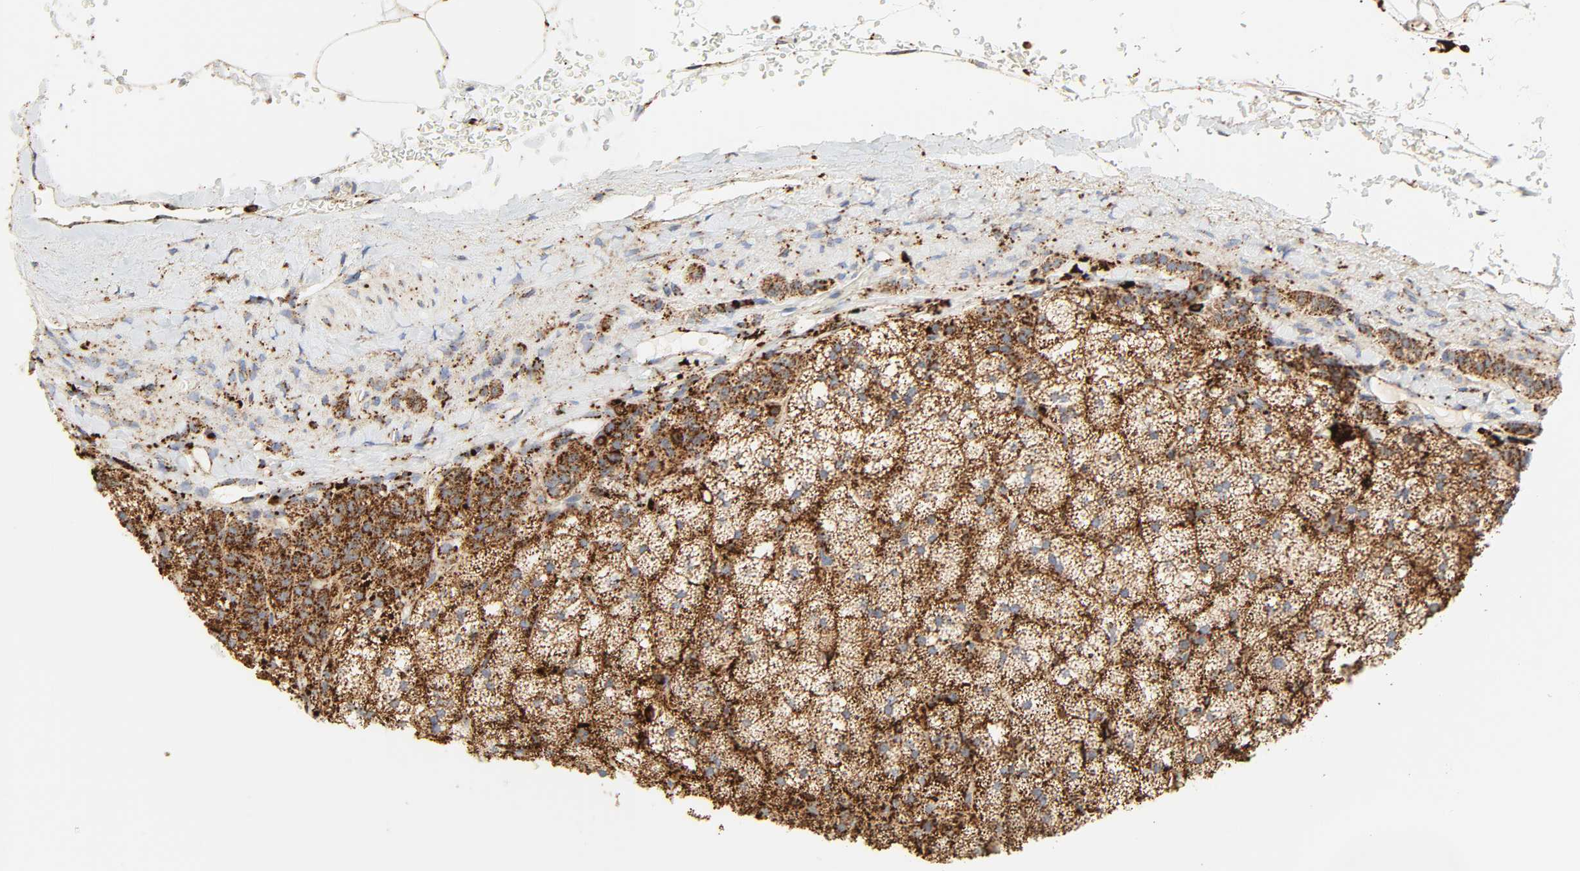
{"staining": {"intensity": "strong", "quantity": ">75%", "location": "cytoplasmic/membranous"}, "tissue": "adrenal gland", "cell_type": "Glandular cells", "image_type": "normal", "snomed": [{"axis": "morphology", "description": "Normal tissue, NOS"}, {"axis": "topography", "description": "Adrenal gland"}], "caption": "Adrenal gland stained for a protein shows strong cytoplasmic/membranous positivity in glandular cells. Immunohistochemistry stains the protein in brown and the nuclei are stained blue.", "gene": "PSAP", "patient": {"sex": "male", "age": 35}}